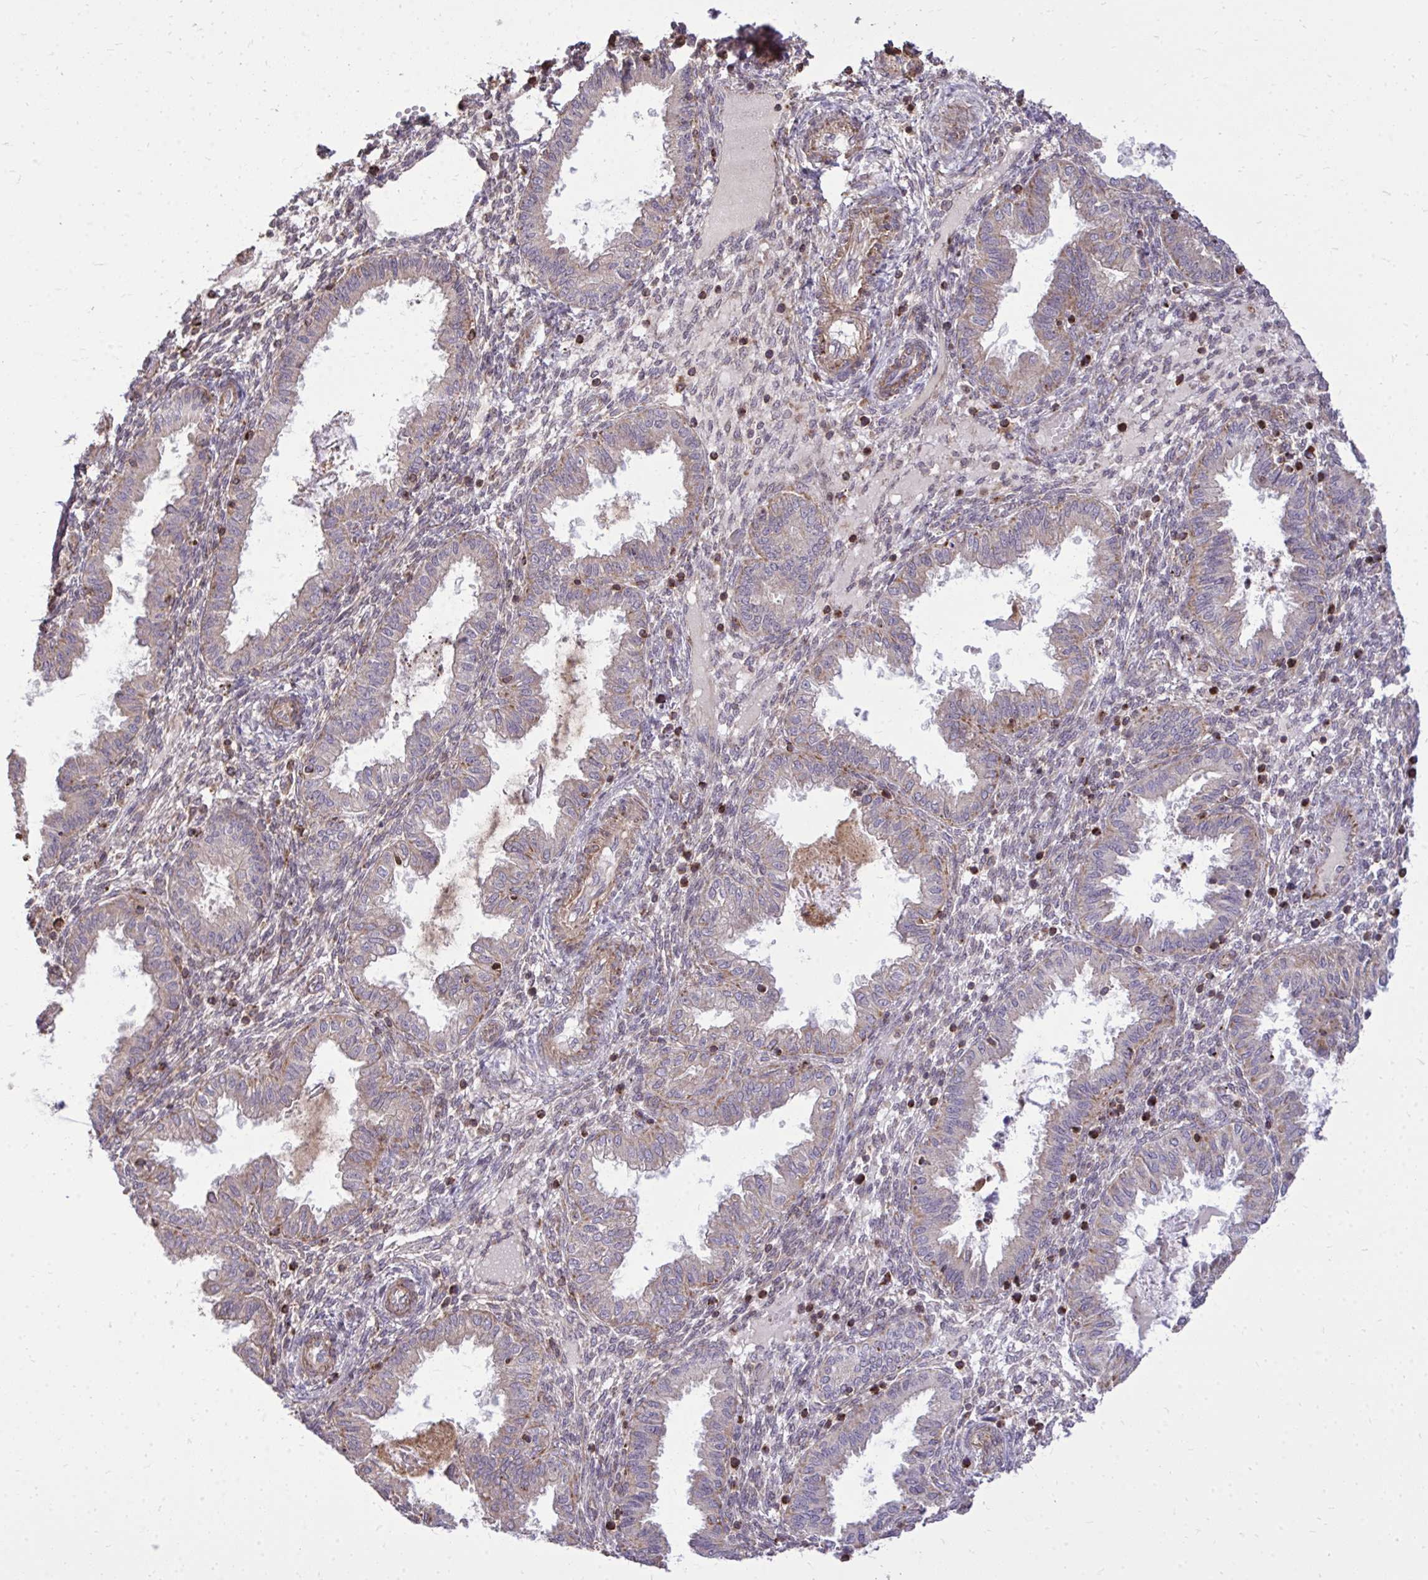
{"staining": {"intensity": "moderate", "quantity": "<25%", "location": "cytoplasmic/membranous"}, "tissue": "endometrium", "cell_type": "Cells in endometrial stroma", "image_type": "normal", "snomed": [{"axis": "morphology", "description": "Normal tissue, NOS"}, {"axis": "topography", "description": "Endometrium"}], "caption": "This micrograph displays IHC staining of normal endometrium, with low moderate cytoplasmic/membranous expression in approximately <25% of cells in endometrial stroma.", "gene": "SLC7A5", "patient": {"sex": "female", "age": 33}}